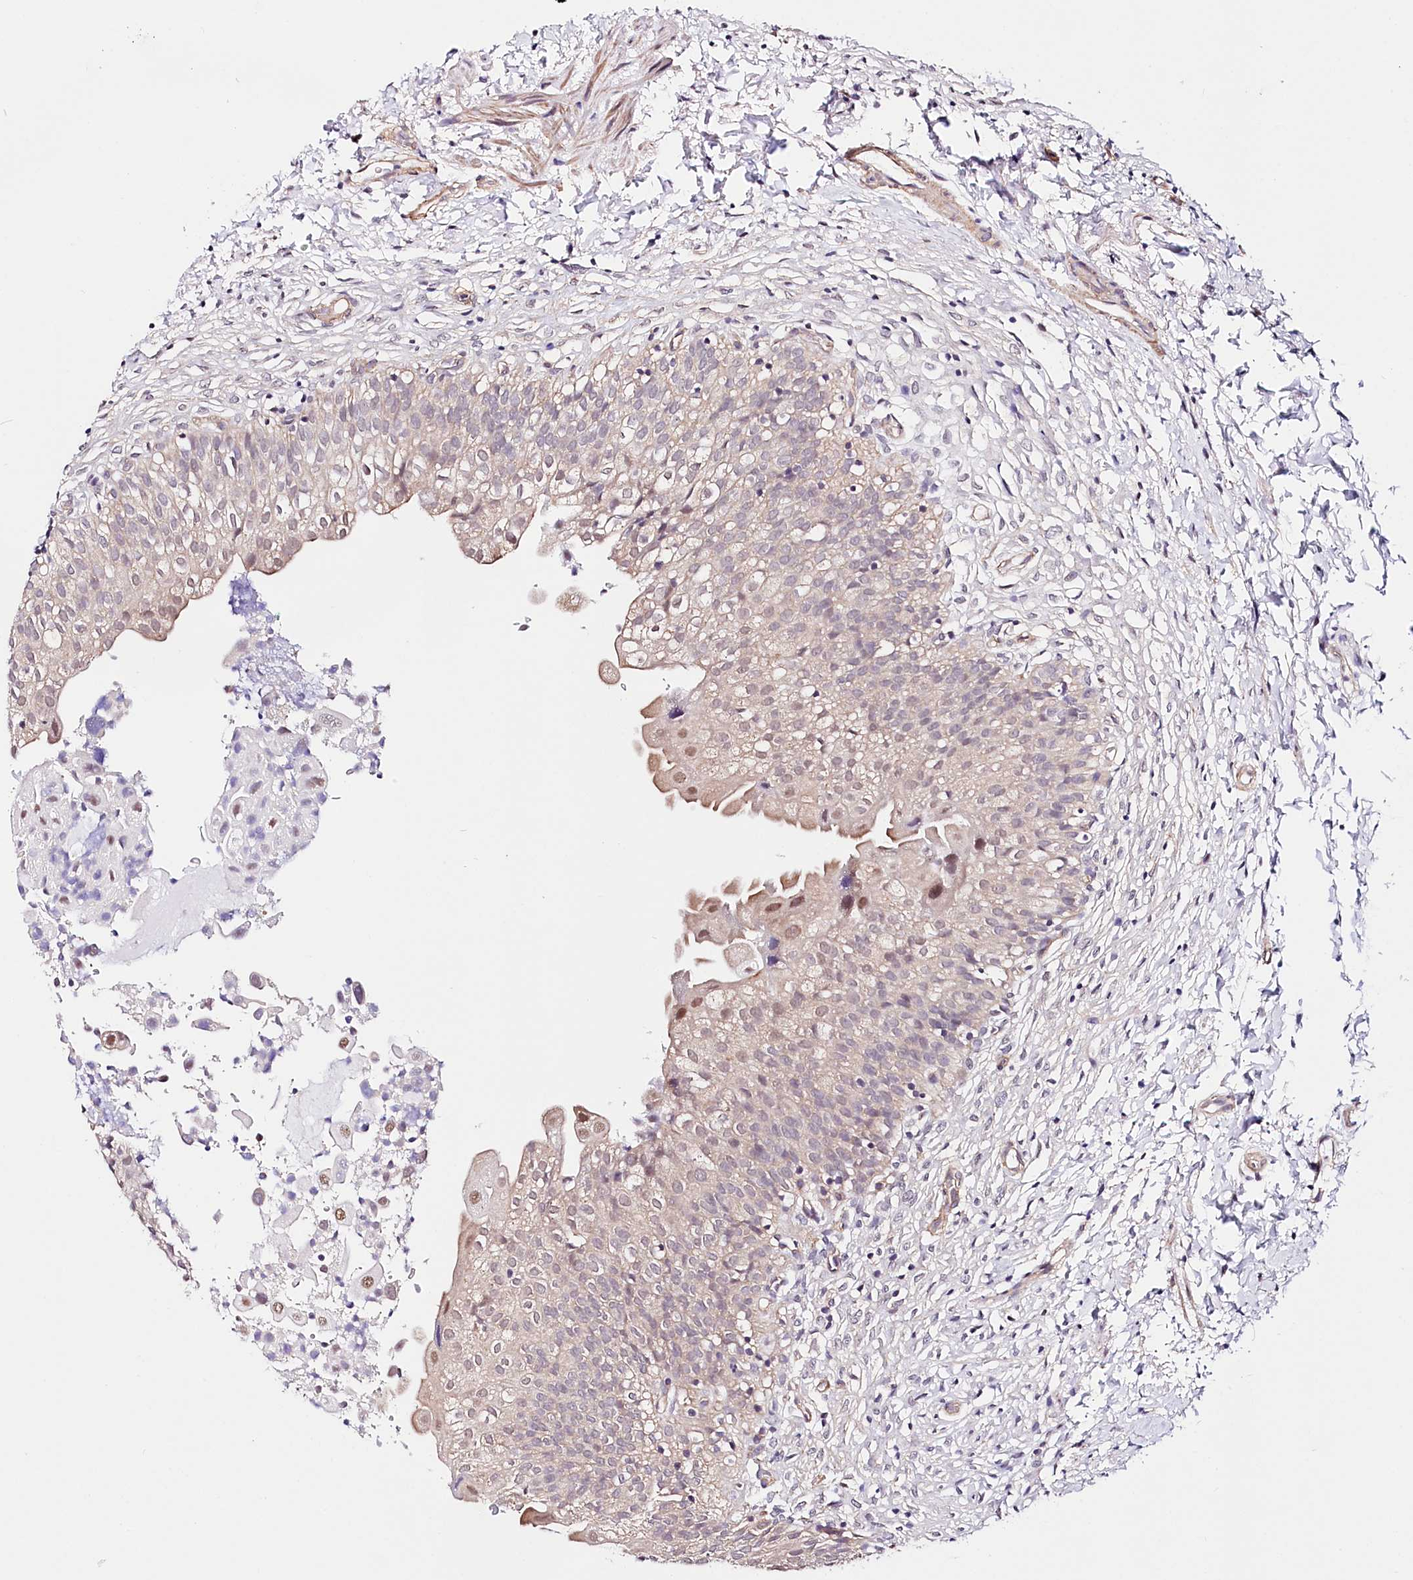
{"staining": {"intensity": "moderate", "quantity": "25%-75%", "location": "cytoplasmic/membranous,nuclear"}, "tissue": "urinary bladder", "cell_type": "Urothelial cells", "image_type": "normal", "snomed": [{"axis": "morphology", "description": "Normal tissue, NOS"}, {"axis": "topography", "description": "Urinary bladder"}], "caption": "Urothelial cells display medium levels of moderate cytoplasmic/membranous,nuclear positivity in about 25%-75% of cells in normal human urinary bladder. Nuclei are stained in blue.", "gene": "PPP2R5B", "patient": {"sex": "male", "age": 55}}